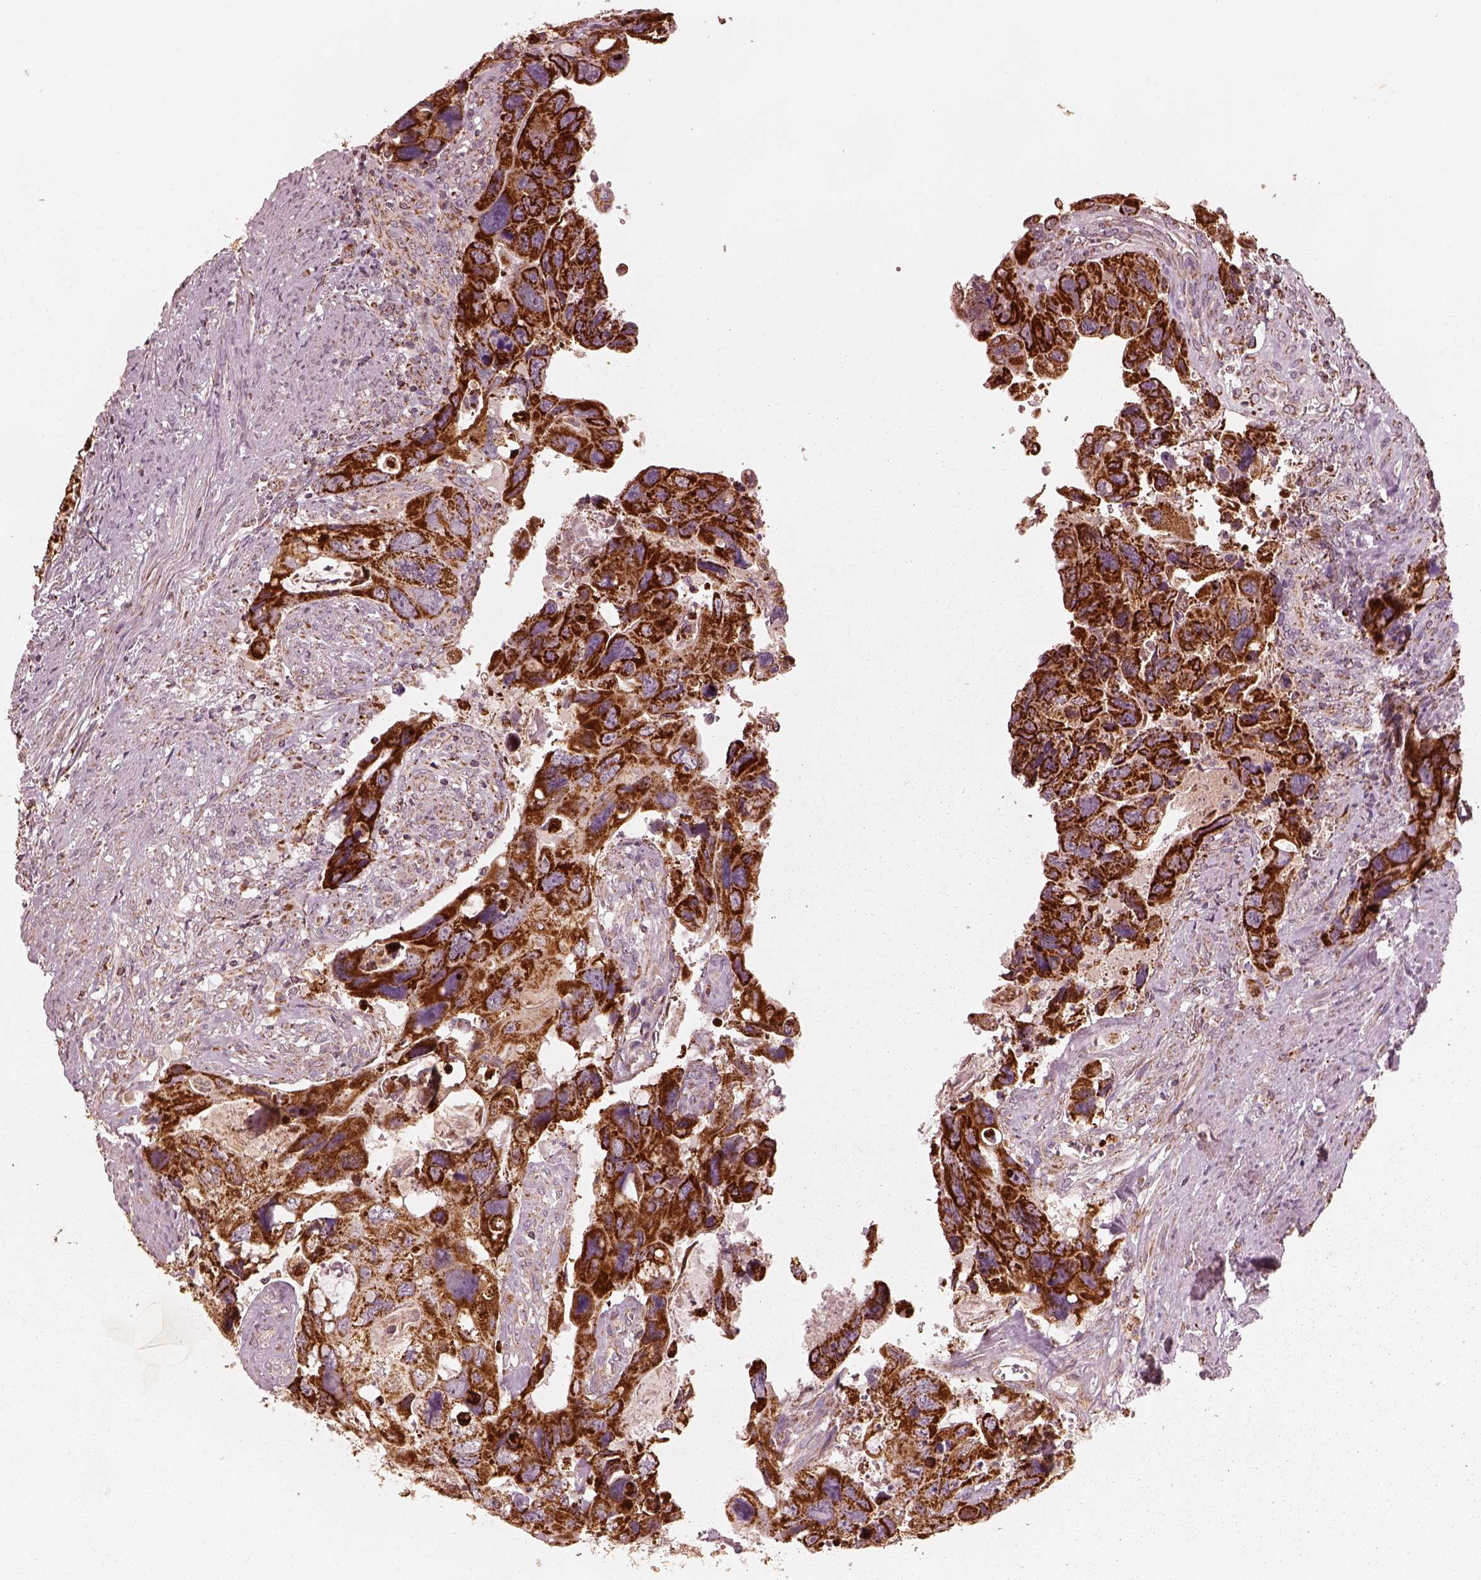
{"staining": {"intensity": "strong", "quantity": ">75%", "location": "cytoplasmic/membranous"}, "tissue": "colorectal cancer", "cell_type": "Tumor cells", "image_type": "cancer", "snomed": [{"axis": "morphology", "description": "Adenocarcinoma, NOS"}, {"axis": "topography", "description": "Rectum"}], "caption": "Protein analysis of adenocarcinoma (colorectal) tissue displays strong cytoplasmic/membranous positivity in about >75% of tumor cells.", "gene": "ENTPD6", "patient": {"sex": "male", "age": 62}}